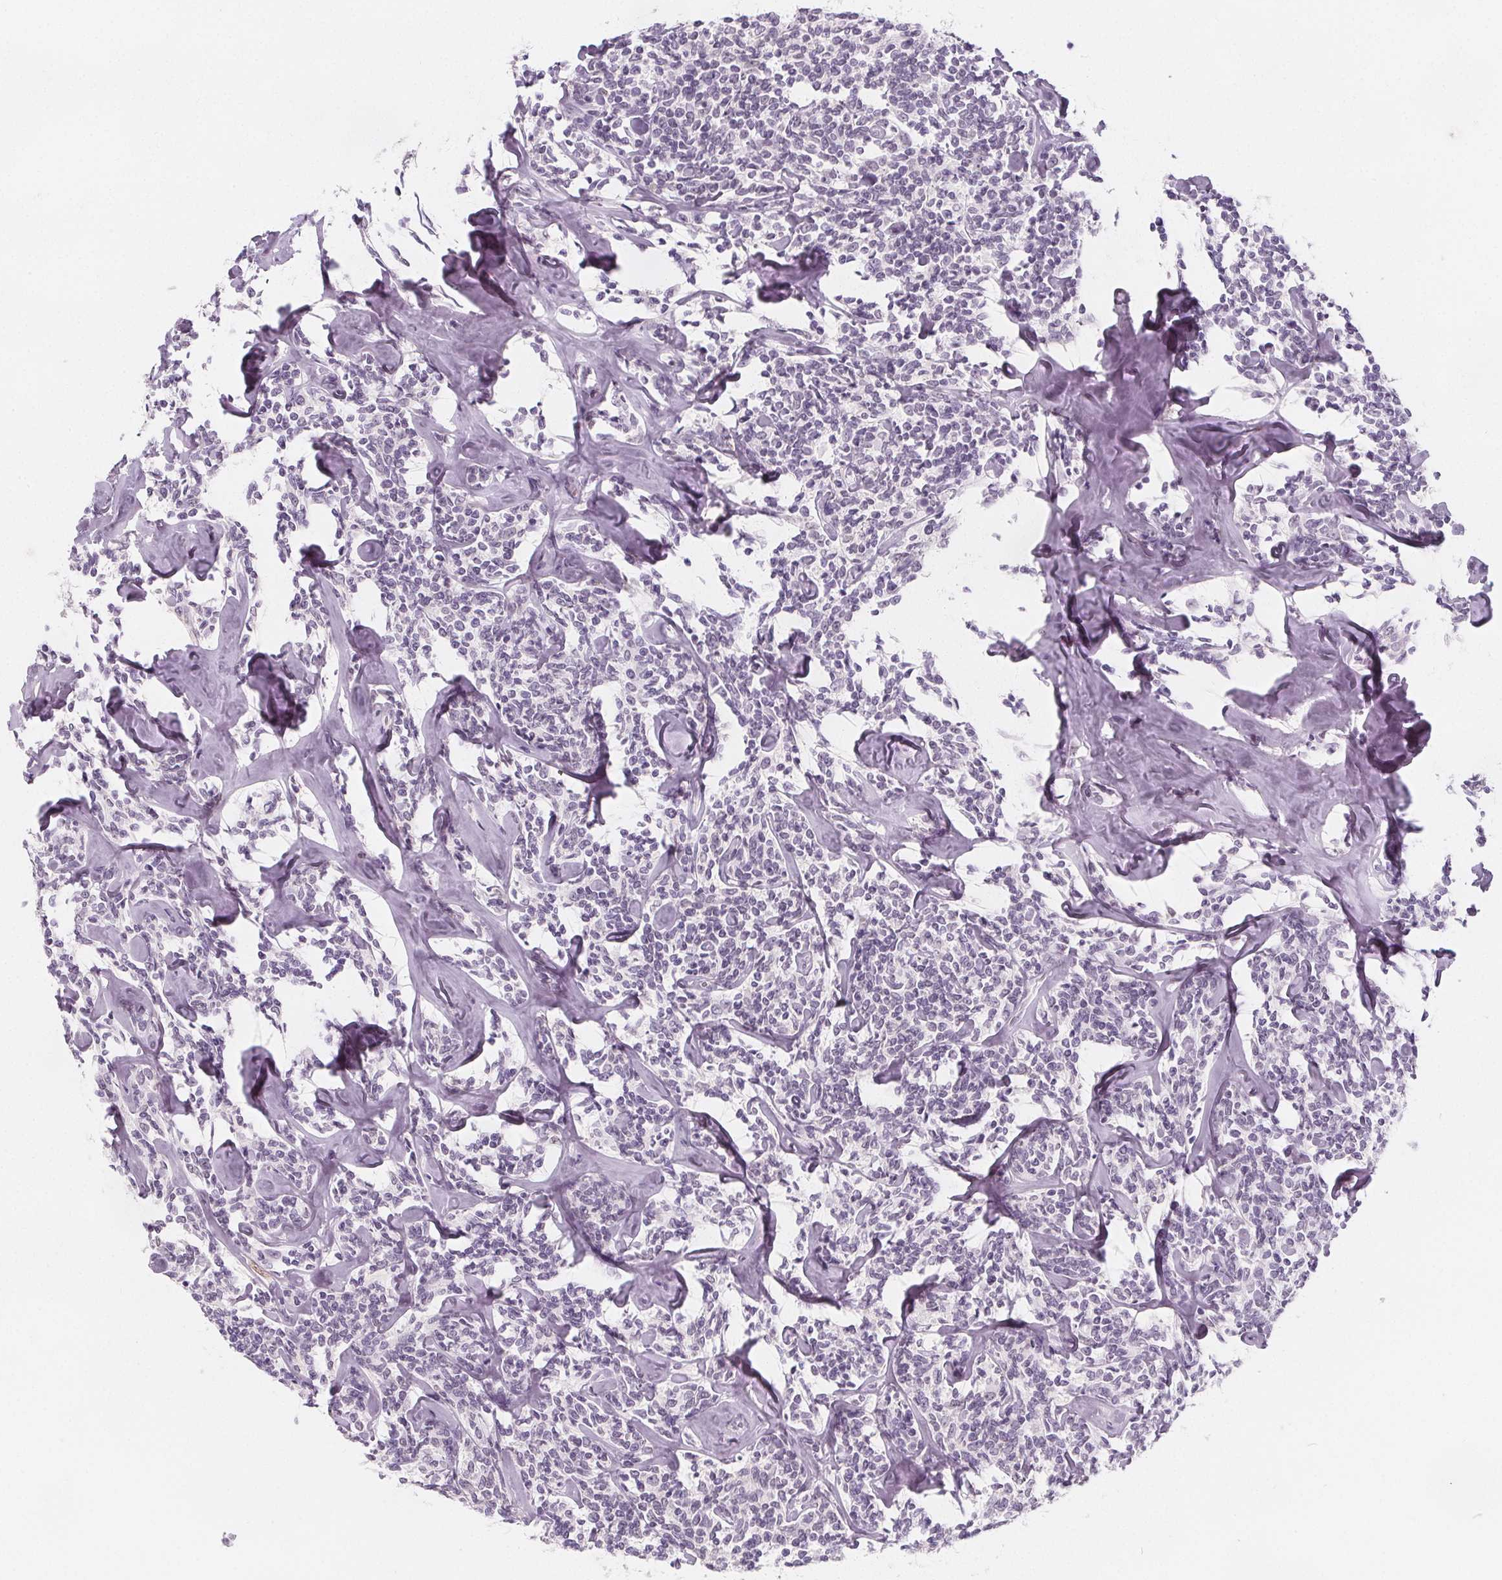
{"staining": {"intensity": "negative", "quantity": "none", "location": "none"}, "tissue": "lymphoma", "cell_type": "Tumor cells", "image_type": "cancer", "snomed": [{"axis": "morphology", "description": "Malignant lymphoma, non-Hodgkin's type, Low grade"}, {"axis": "topography", "description": "Lymph node"}], "caption": "A histopathology image of lymphoma stained for a protein demonstrates no brown staining in tumor cells.", "gene": "DBX2", "patient": {"sex": "female", "age": 56}}